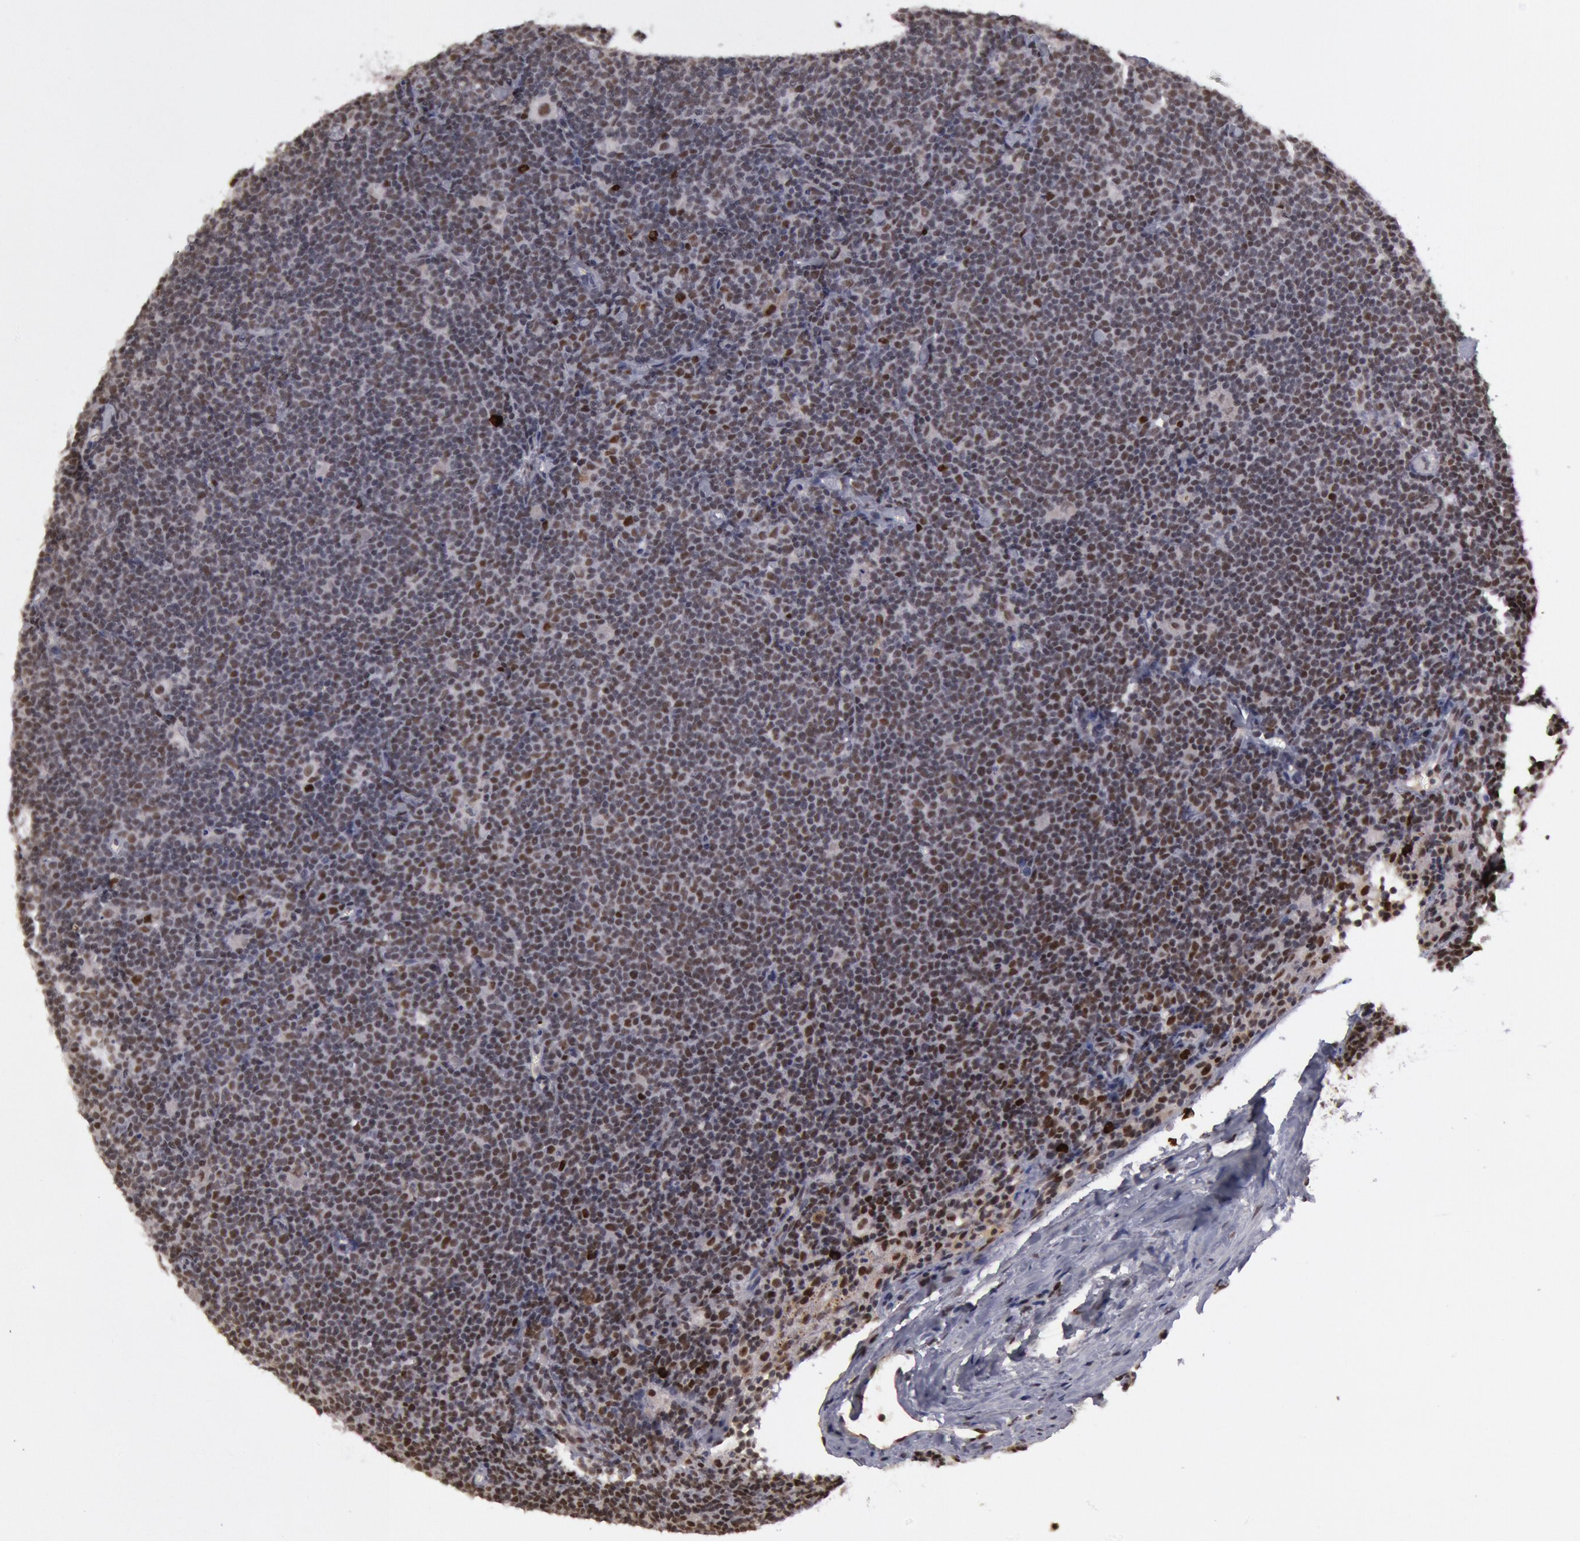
{"staining": {"intensity": "moderate", "quantity": "<25%", "location": "nuclear"}, "tissue": "lymphoma", "cell_type": "Tumor cells", "image_type": "cancer", "snomed": [{"axis": "morphology", "description": "Malignant lymphoma, non-Hodgkin's type, Low grade"}, {"axis": "topography", "description": "Lymph node"}], "caption": "Immunohistochemical staining of lymphoma demonstrates moderate nuclear protein staining in approximately <25% of tumor cells.", "gene": "PPP4R3B", "patient": {"sex": "male", "age": 65}}